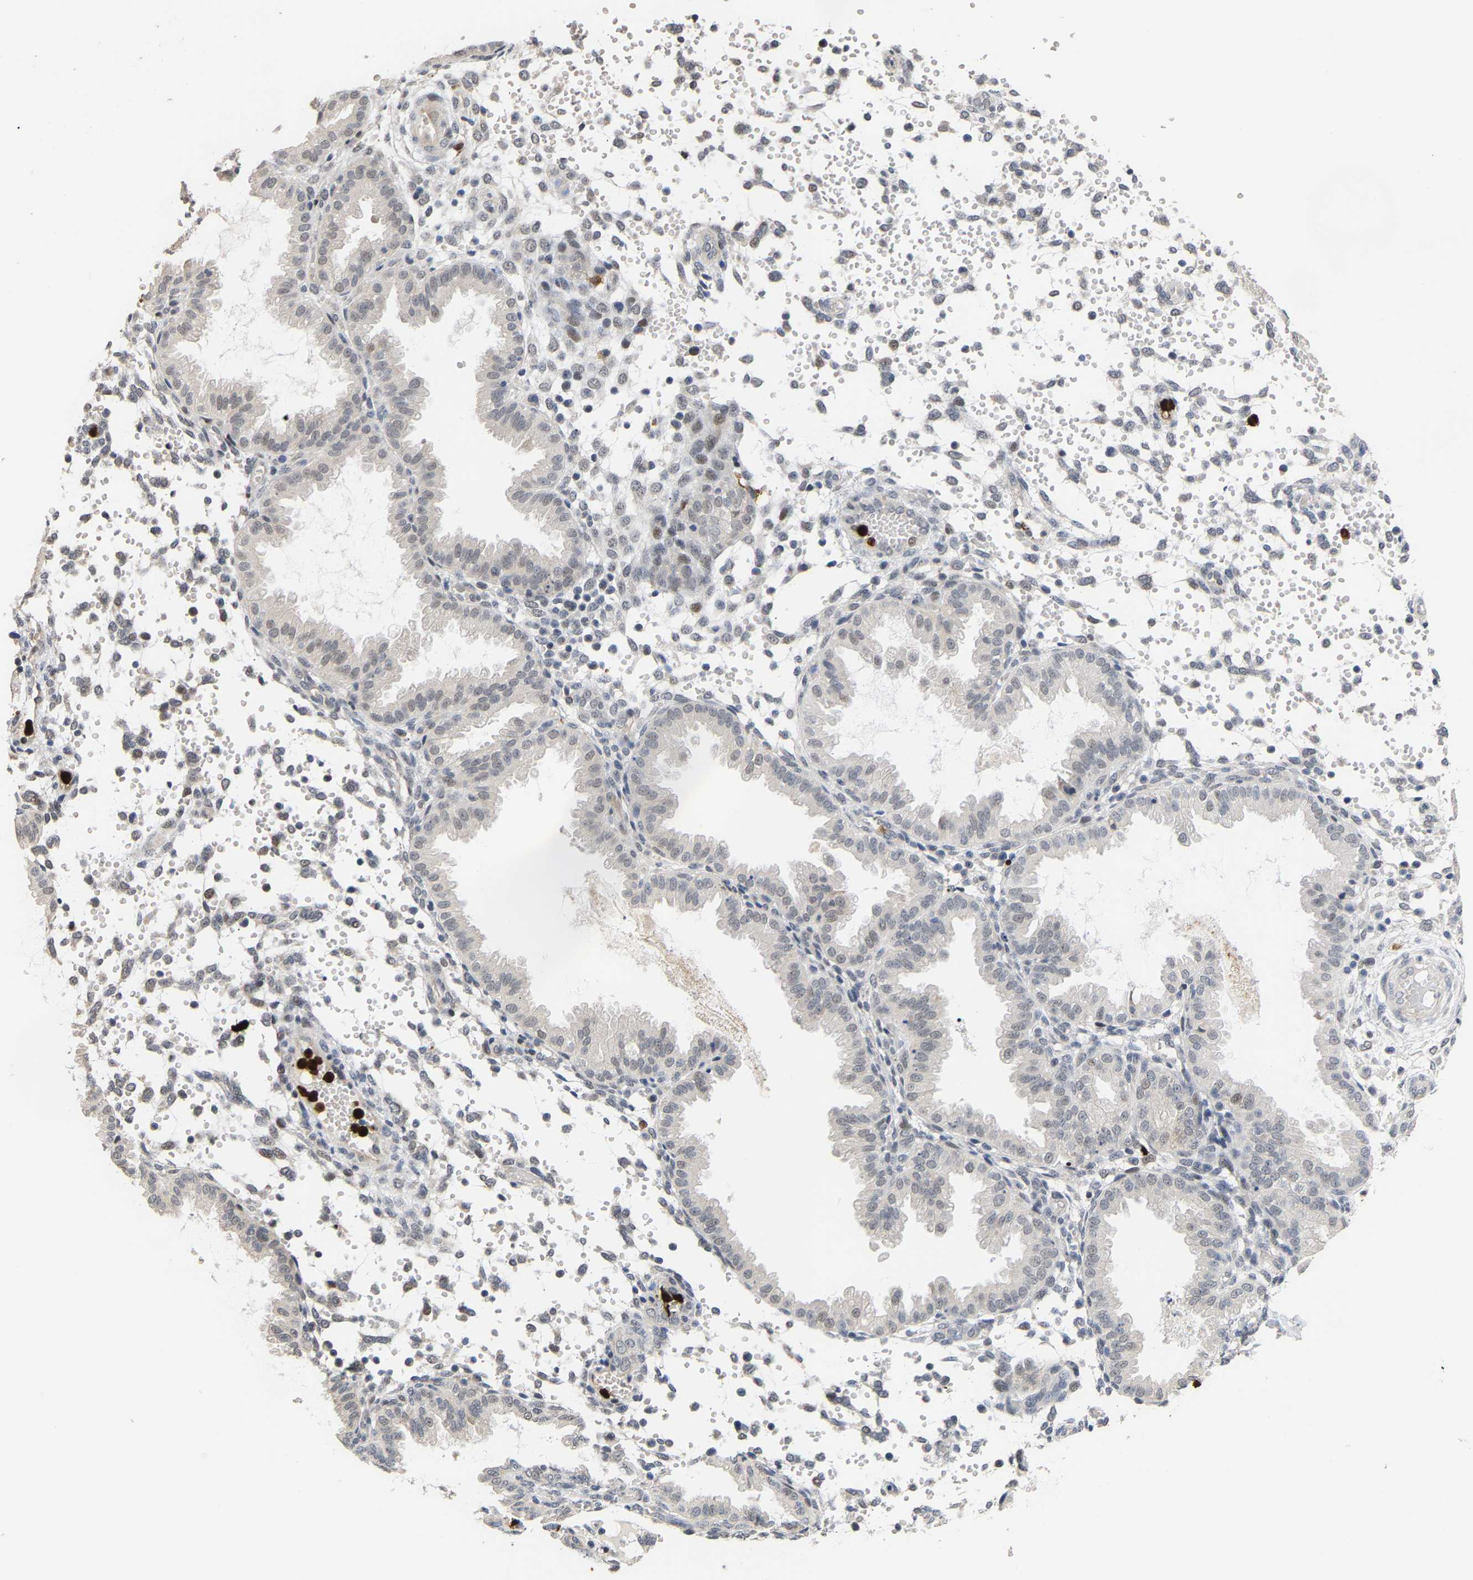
{"staining": {"intensity": "negative", "quantity": "none", "location": "none"}, "tissue": "endometrium", "cell_type": "Cells in endometrial stroma", "image_type": "normal", "snomed": [{"axis": "morphology", "description": "Normal tissue, NOS"}, {"axis": "topography", "description": "Endometrium"}], "caption": "Cells in endometrial stroma show no significant expression in unremarkable endometrium. Brightfield microscopy of IHC stained with DAB (3,3'-diaminobenzidine) (brown) and hematoxylin (blue), captured at high magnification.", "gene": "TDRD7", "patient": {"sex": "female", "age": 33}}